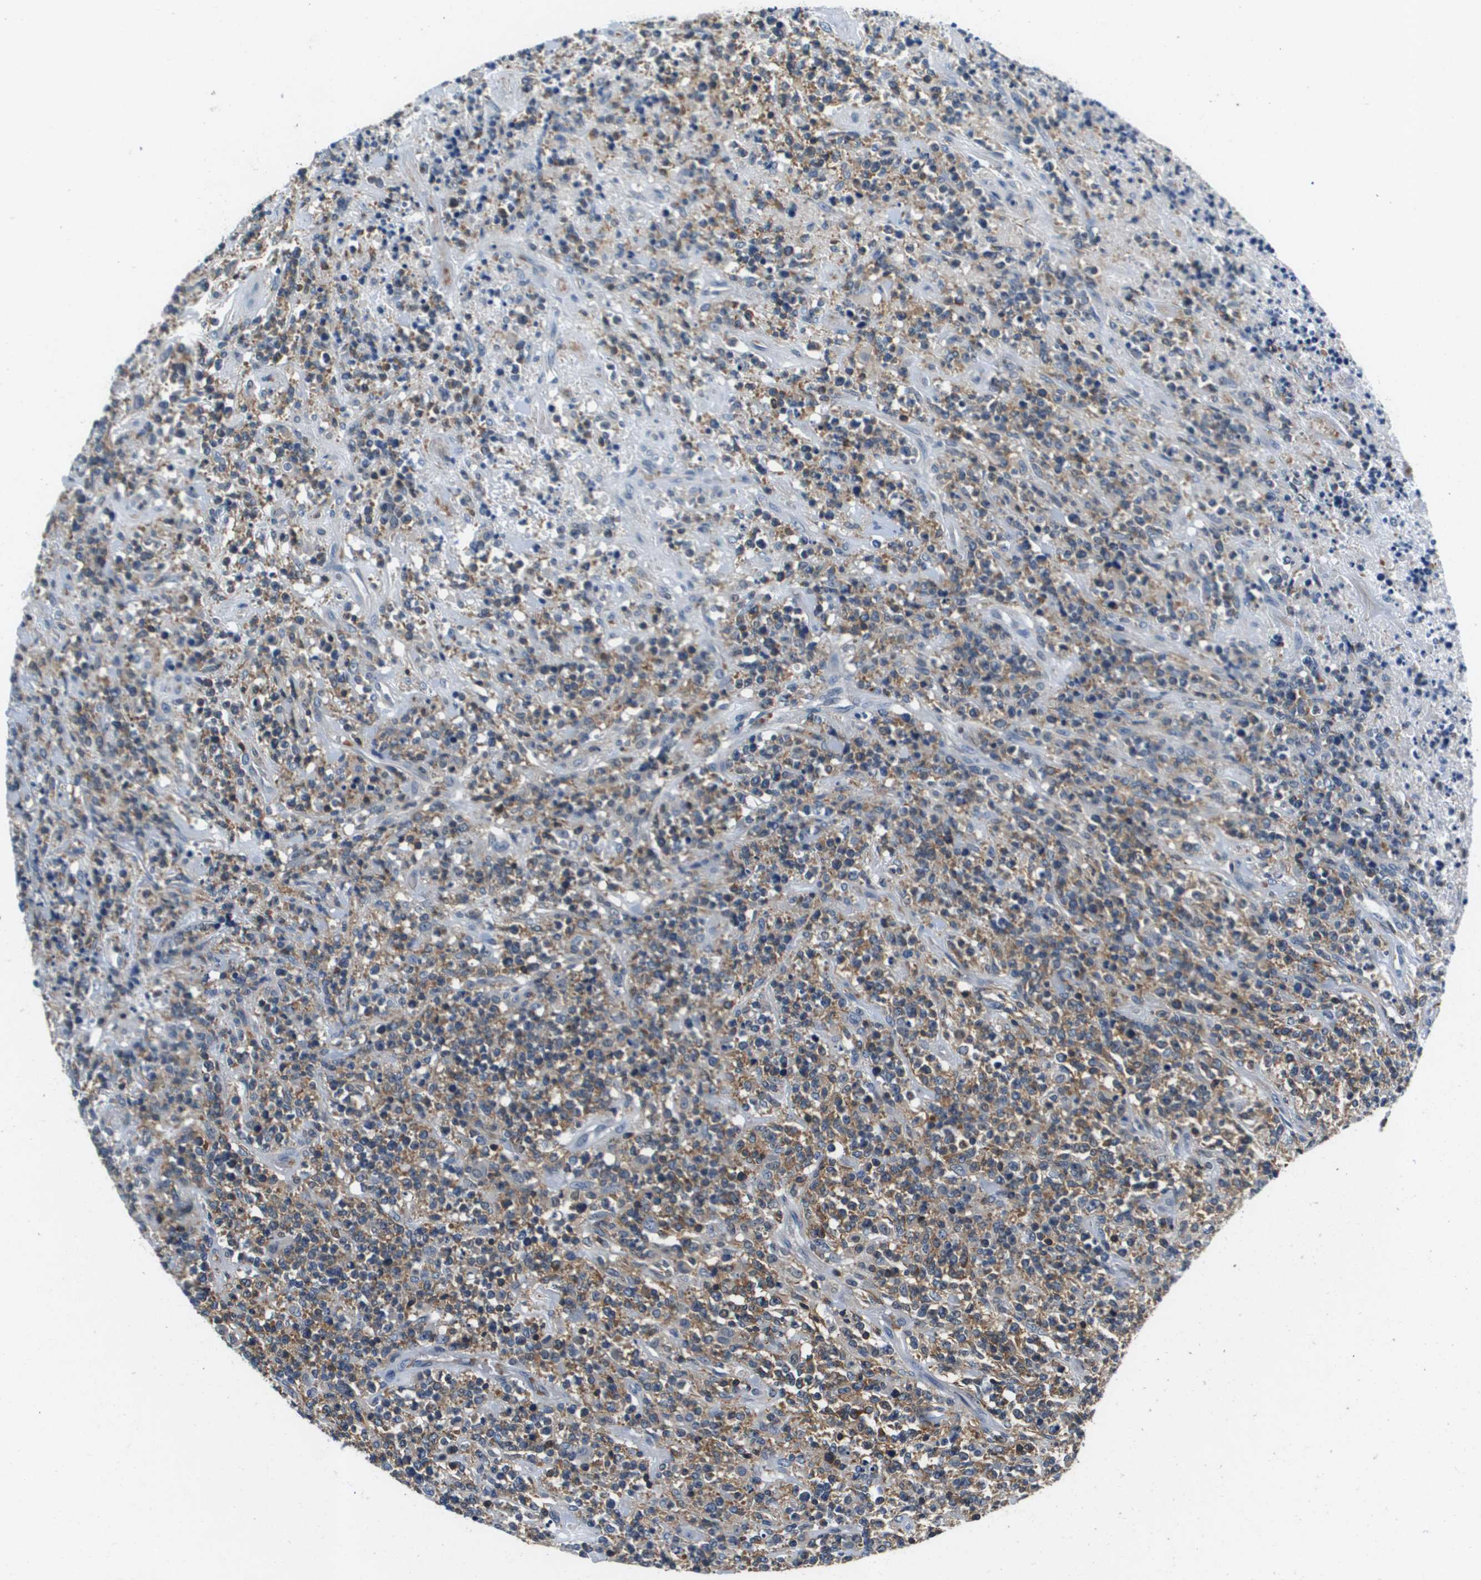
{"staining": {"intensity": "moderate", "quantity": ">75%", "location": "cytoplasmic/membranous"}, "tissue": "lymphoma", "cell_type": "Tumor cells", "image_type": "cancer", "snomed": [{"axis": "morphology", "description": "Malignant lymphoma, non-Hodgkin's type, High grade"}, {"axis": "topography", "description": "Soft tissue"}], "caption": "Human lymphoma stained with a brown dye reveals moderate cytoplasmic/membranous positive positivity in approximately >75% of tumor cells.", "gene": "KCNQ5", "patient": {"sex": "male", "age": 18}}